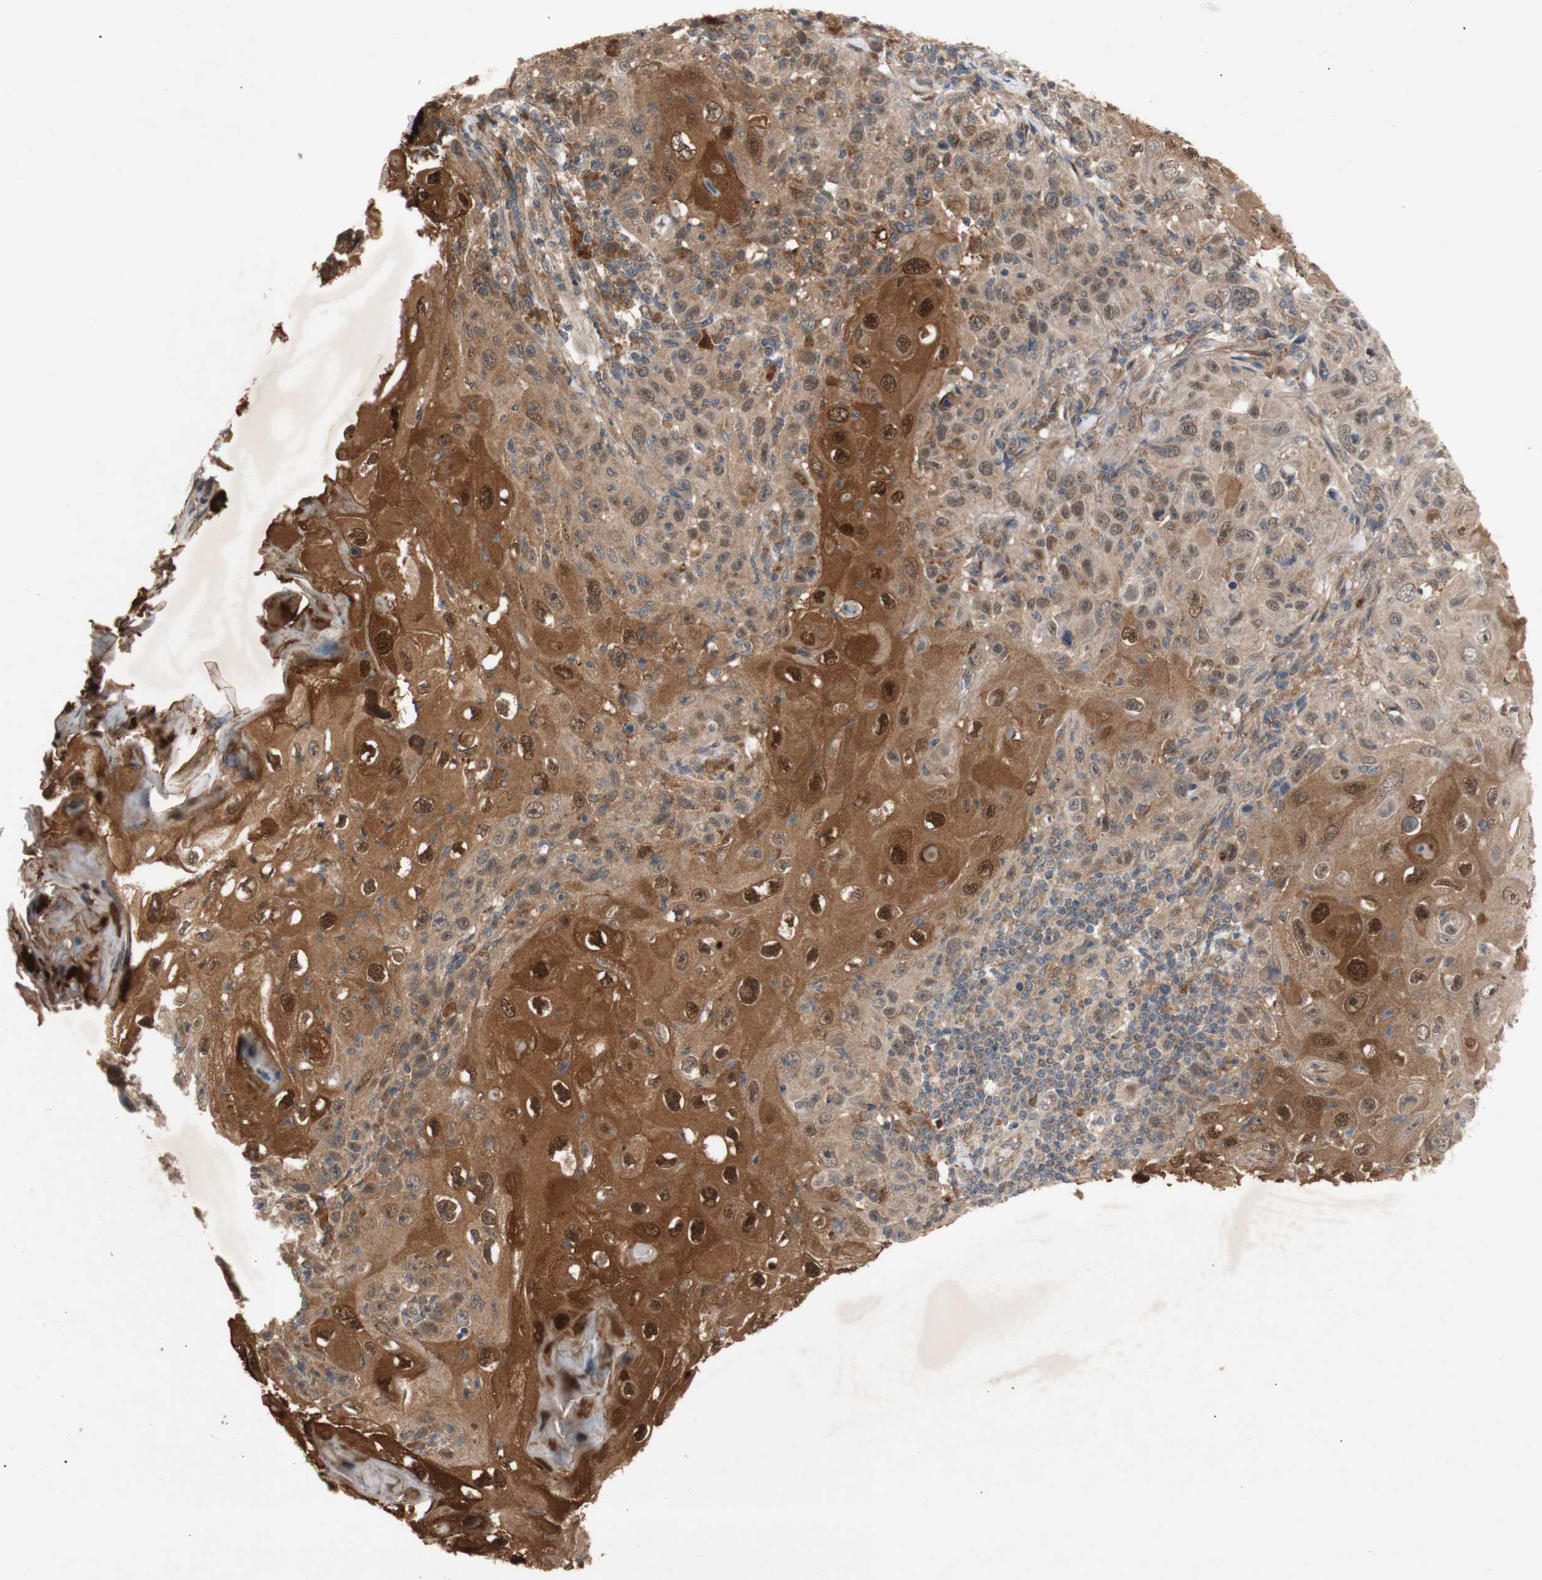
{"staining": {"intensity": "moderate", "quantity": ">75%", "location": "cytoplasmic/membranous"}, "tissue": "skin cancer", "cell_type": "Tumor cells", "image_type": "cancer", "snomed": [{"axis": "morphology", "description": "Squamous cell carcinoma, NOS"}, {"axis": "topography", "description": "Skin"}], "caption": "The histopathology image reveals staining of skin cancer (squamous cell carcinoma), revealing moderate cytoplasmic/membranous protein expression (brown color) within tumor cells.", "gene": "PKN1", "patient": {"sex": "female", "age": 88}}